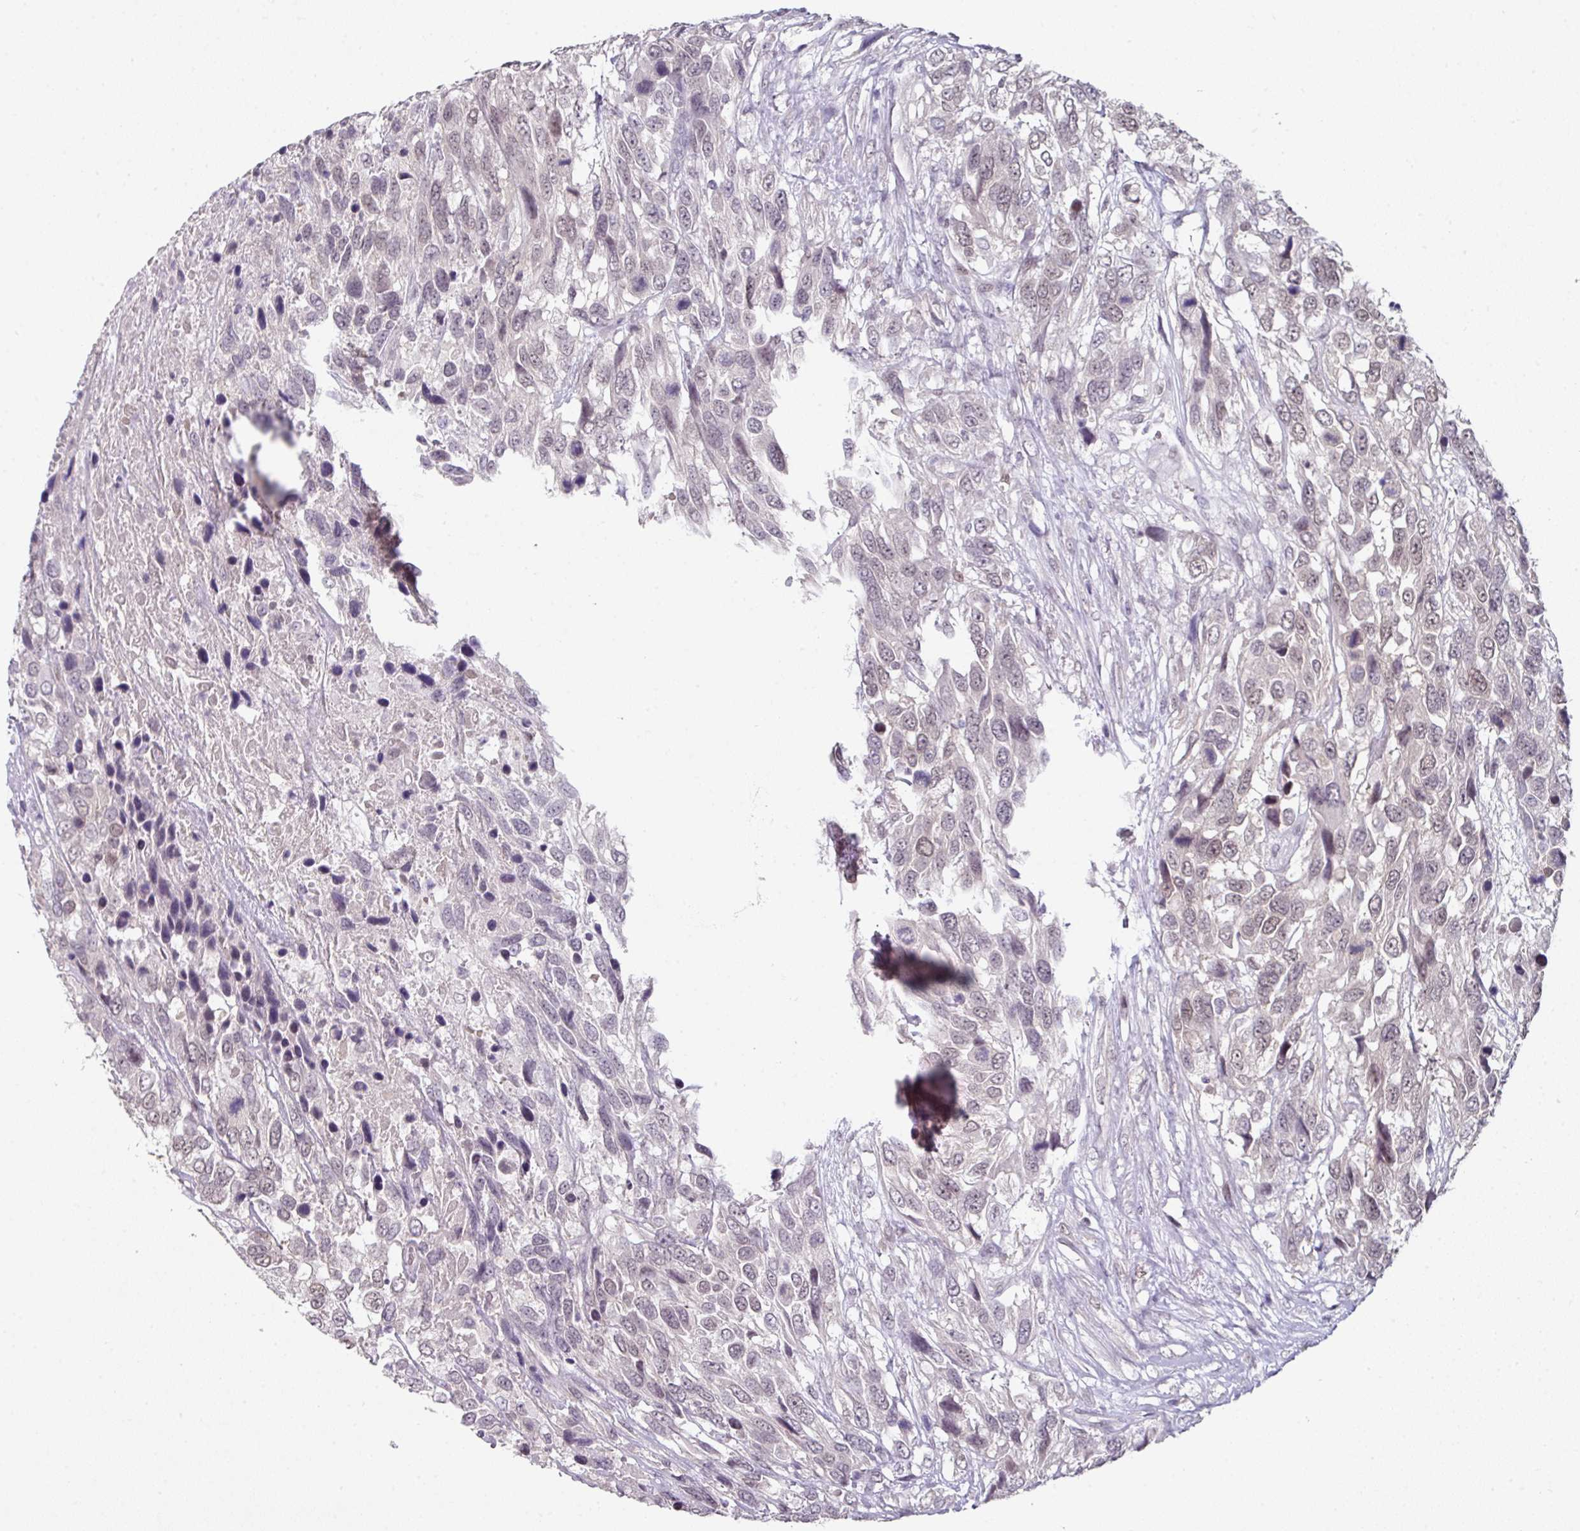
{"staining": {"intensity": "weak", "quantity": ">75%", "location": "nuclear"}, "tissue": "urothelial cancer", "cell_type": "Tumor cells", "image_type": "cancer", "snomed": [{"axis": "morphology", "description": "Urothelial carcinoma, High grade"}, {"axis": "topography", "description": "Urinary bladder"}], "caption": "Protein staining of urothelial cancer tissue exhibits weak nuclear positivity in approximately >75% of tumor cells. Ihc stains the protein in brown and the nuclei are stained blue.", "gene": "ELK1", "patient": {"sex": "female", "age": 70}}